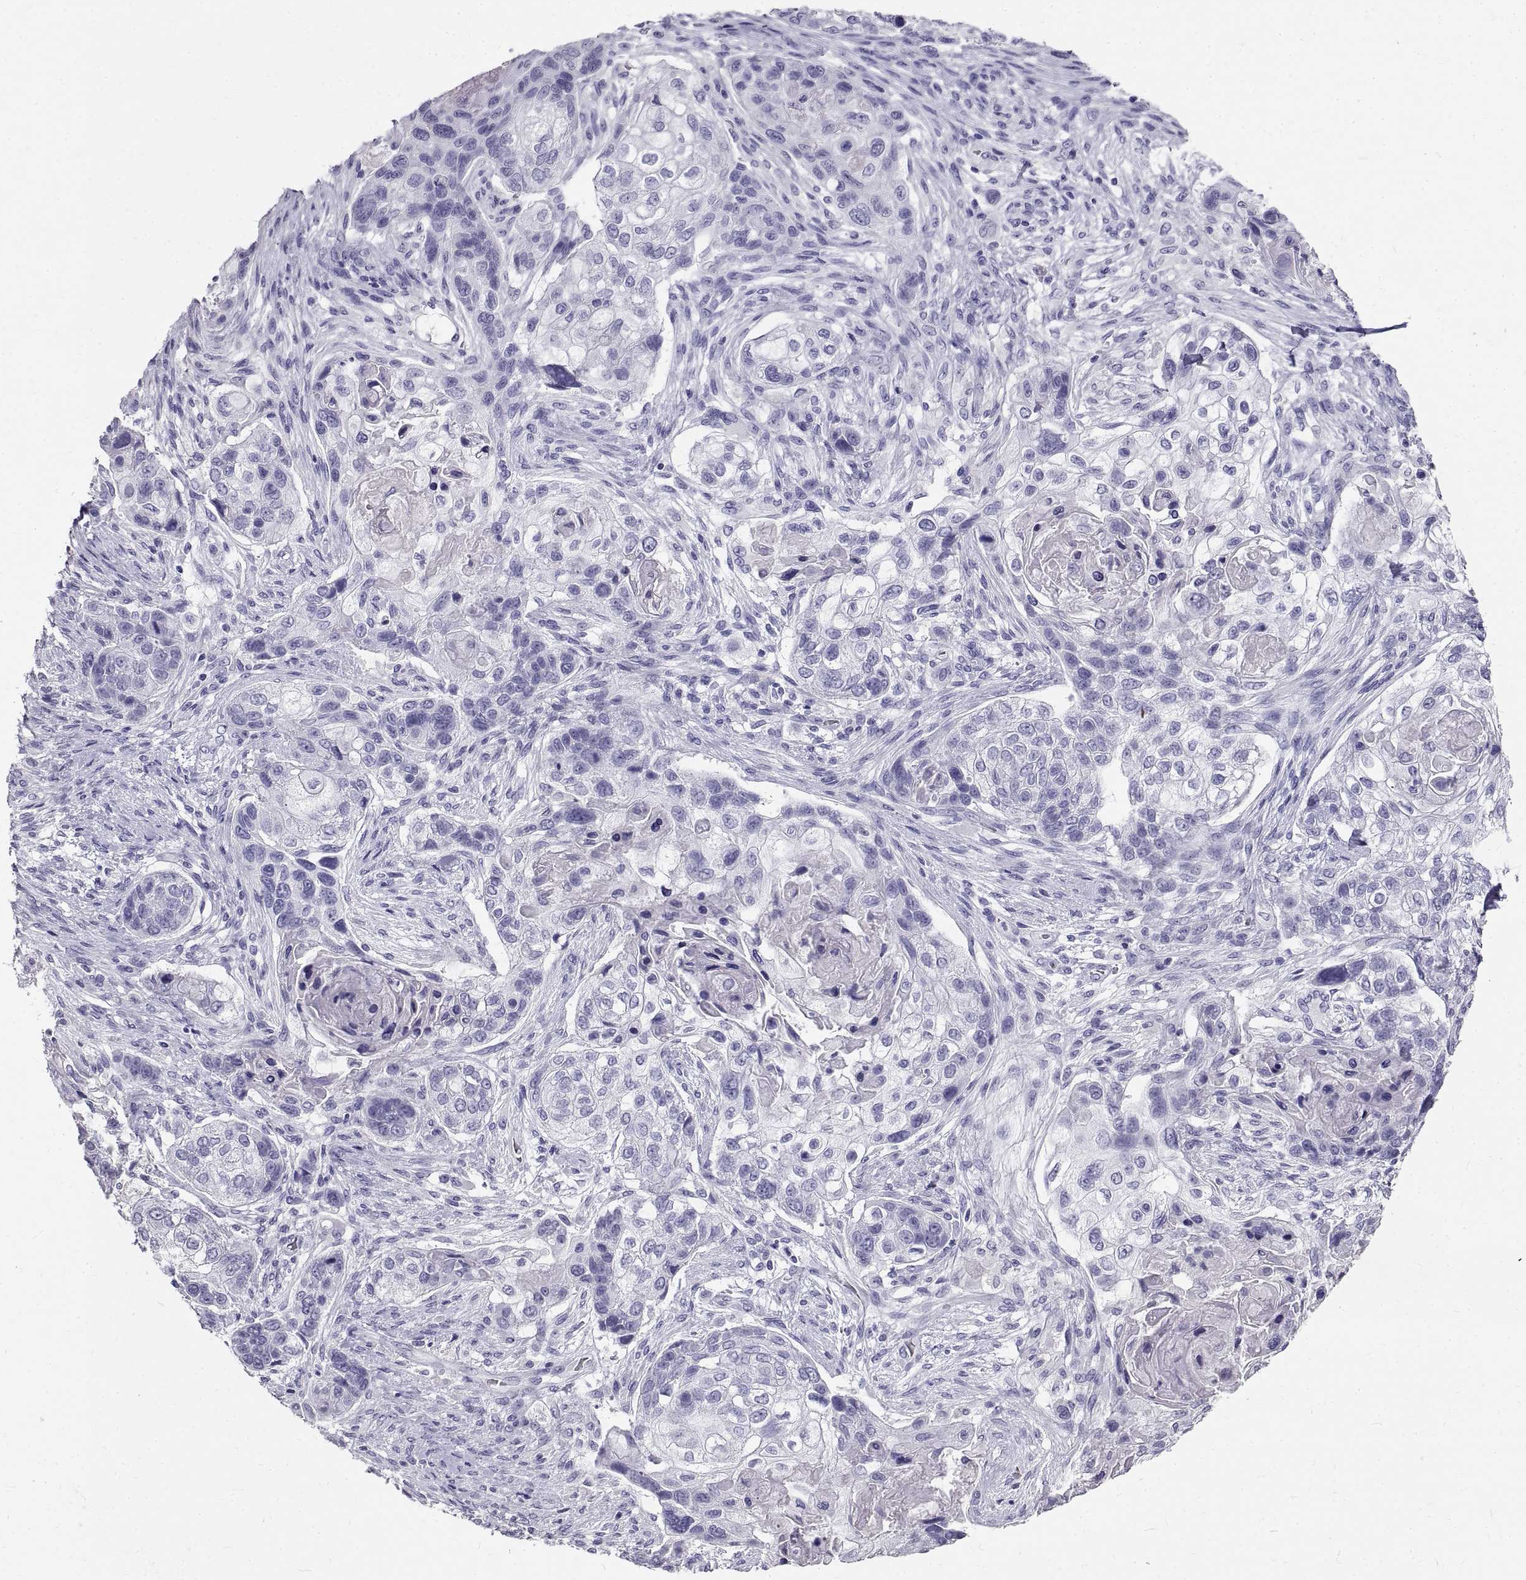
{"staining": {"intensity": "negative", "quantity": "none", "location": "none"}, "tissue": "lung cancer", "cell_type": "Tumor cells", "image_type": "cancer", "snomed": [{"axis": "morphology", "description": "Squamous cell carcinoma, NOS"}, {"axis": "topography", "description": "Lung"}], "caption": "The photomicrograph reveals no significant expression in tumor cells of lung cancer (squamous cell carcinoma). (IHC, brightfield microscopy, high magnification).", "gene": "GNG12", "patient": {"sex": "male", "age": 69}}